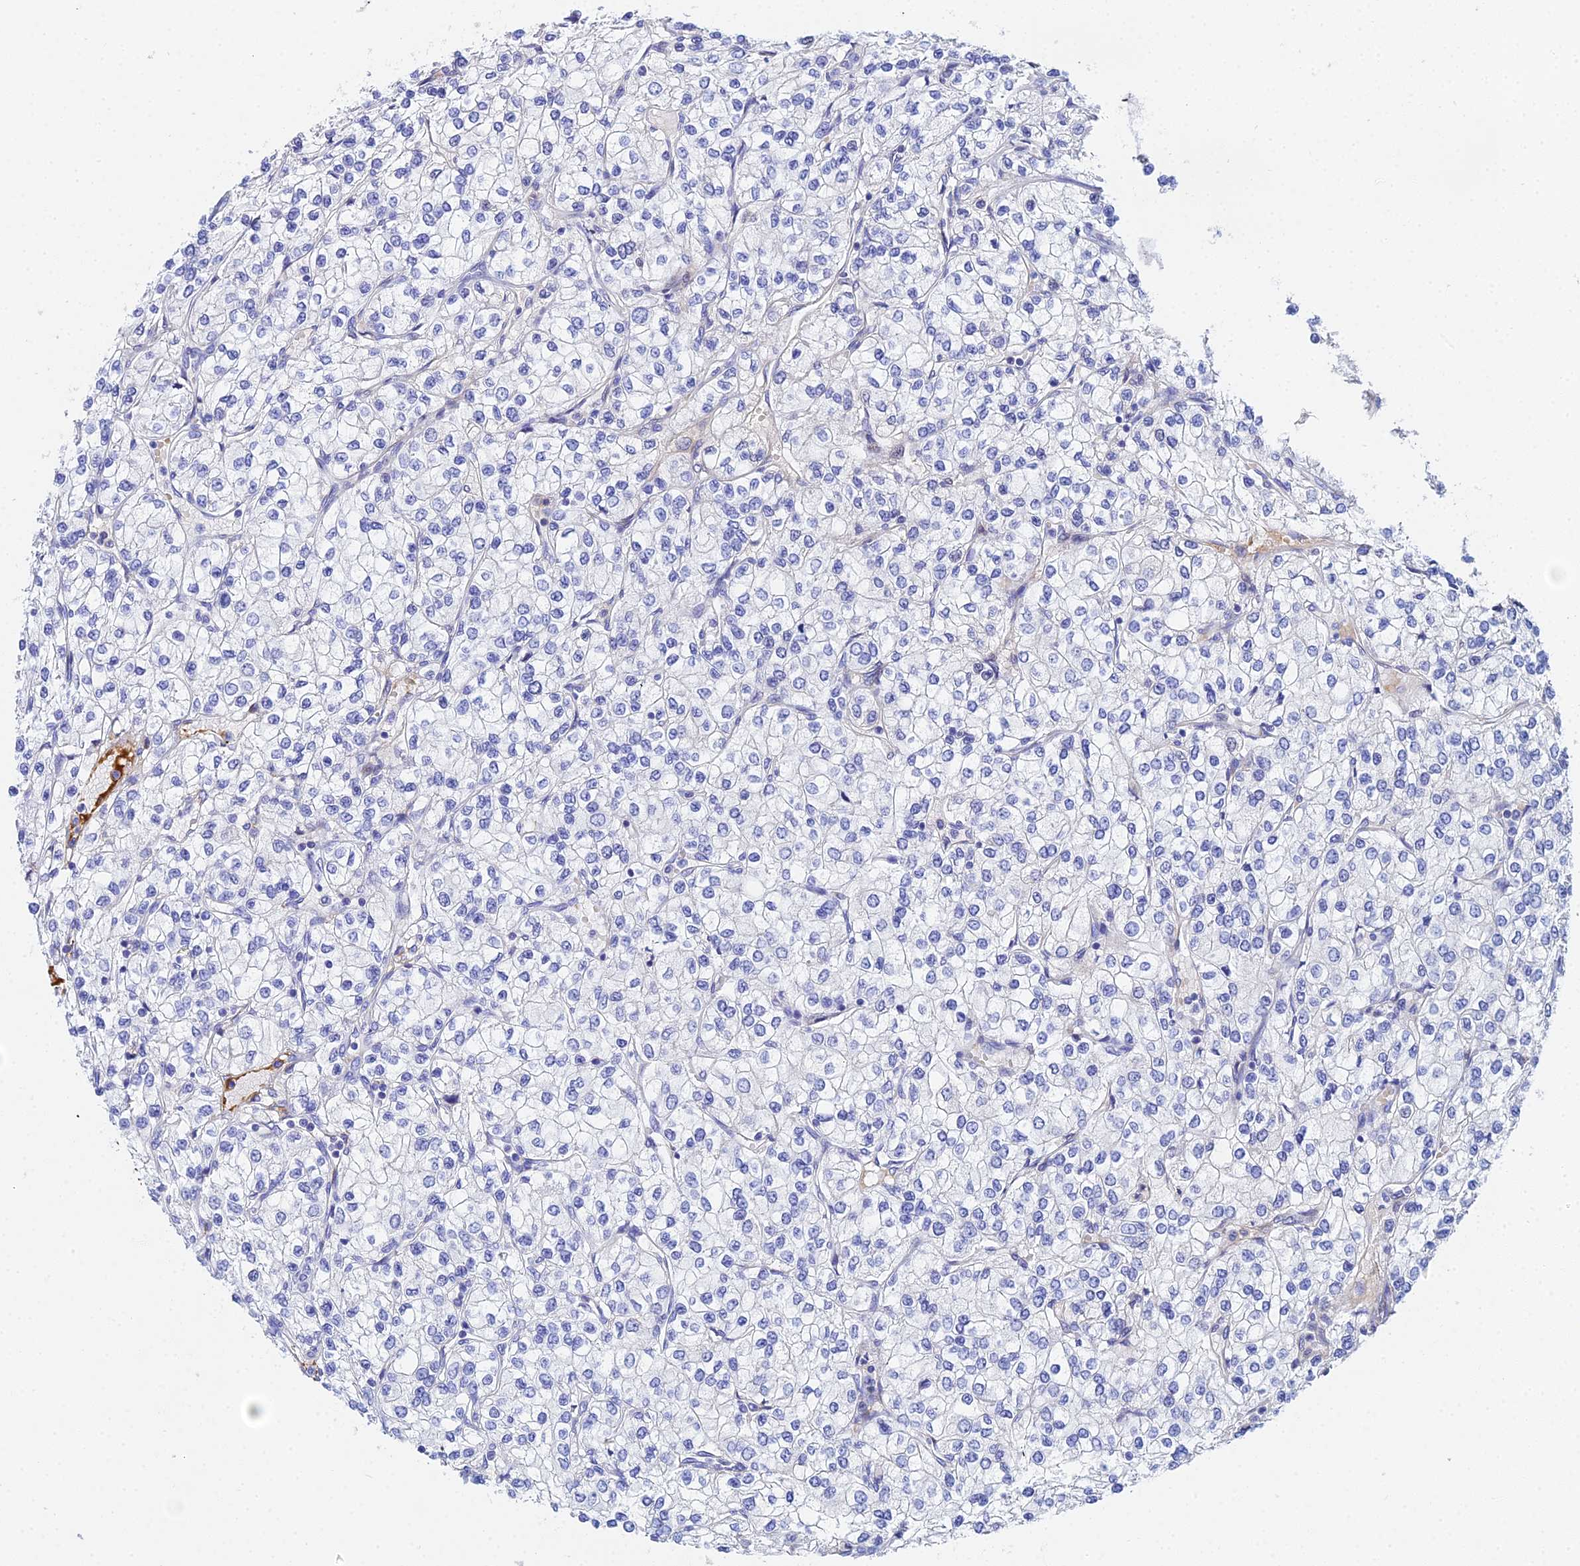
{"staining": {"intensity": "negative", "quantity": "none", "location": "none"}, "tissue": "renal cancer", "cell_type": "Tumor cells", "image_type": "cancer", "snomed": [{"axis": "morphology", "description": "Adenocarcinoma, NOS"}, {"axis": "topography", "description": "Kidney"}], "caption": "An image of renal adenocarcinoma stained for a protein demonstrates no brown staining in tumor cells.", "gene": "CELA3A", "patient": {"sex": "male", "age": 80}}